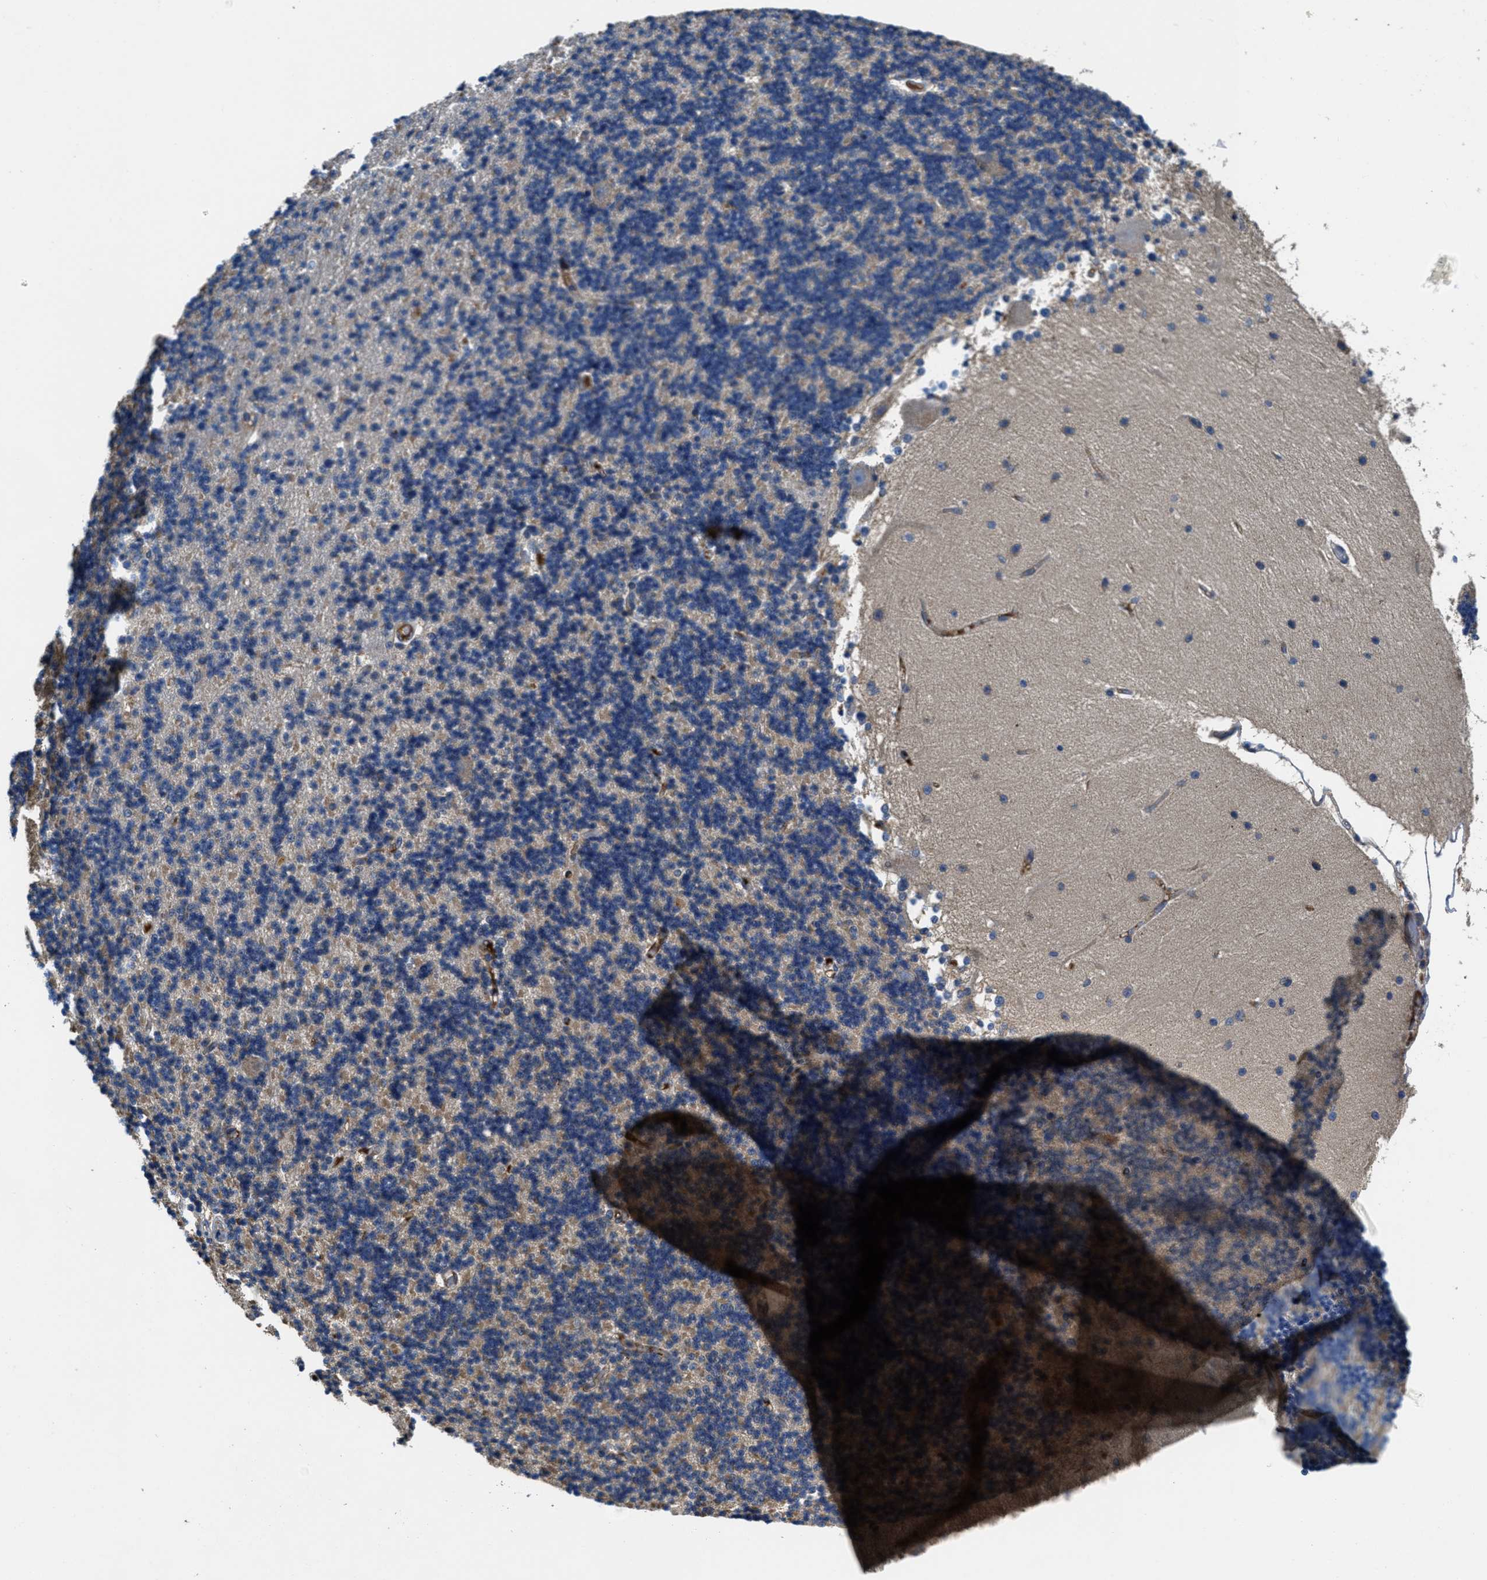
{"staining": {"intensity": "weak", "quantity": "25%-75%", "location": "cytoplasmic/membranous"}, "tissue": "cerebellum", "cell_type": "Cells in granular layer", "image_type": "normal", "snomed": [{"axis": "morphology", "description": "Normal tissue, NOS"}, {"axis": "topography", "description": "Cerebellum"}], "caption": "The image reveals staining of normal cerebellum, revealing weak cytoplasmic/membranous protein positivity (brown color) within cells in granular layer. (IHC, brightfield microscopy, high magnification).", "gene": "GALK1", "patient": {"sex": "female", "age": 54}}